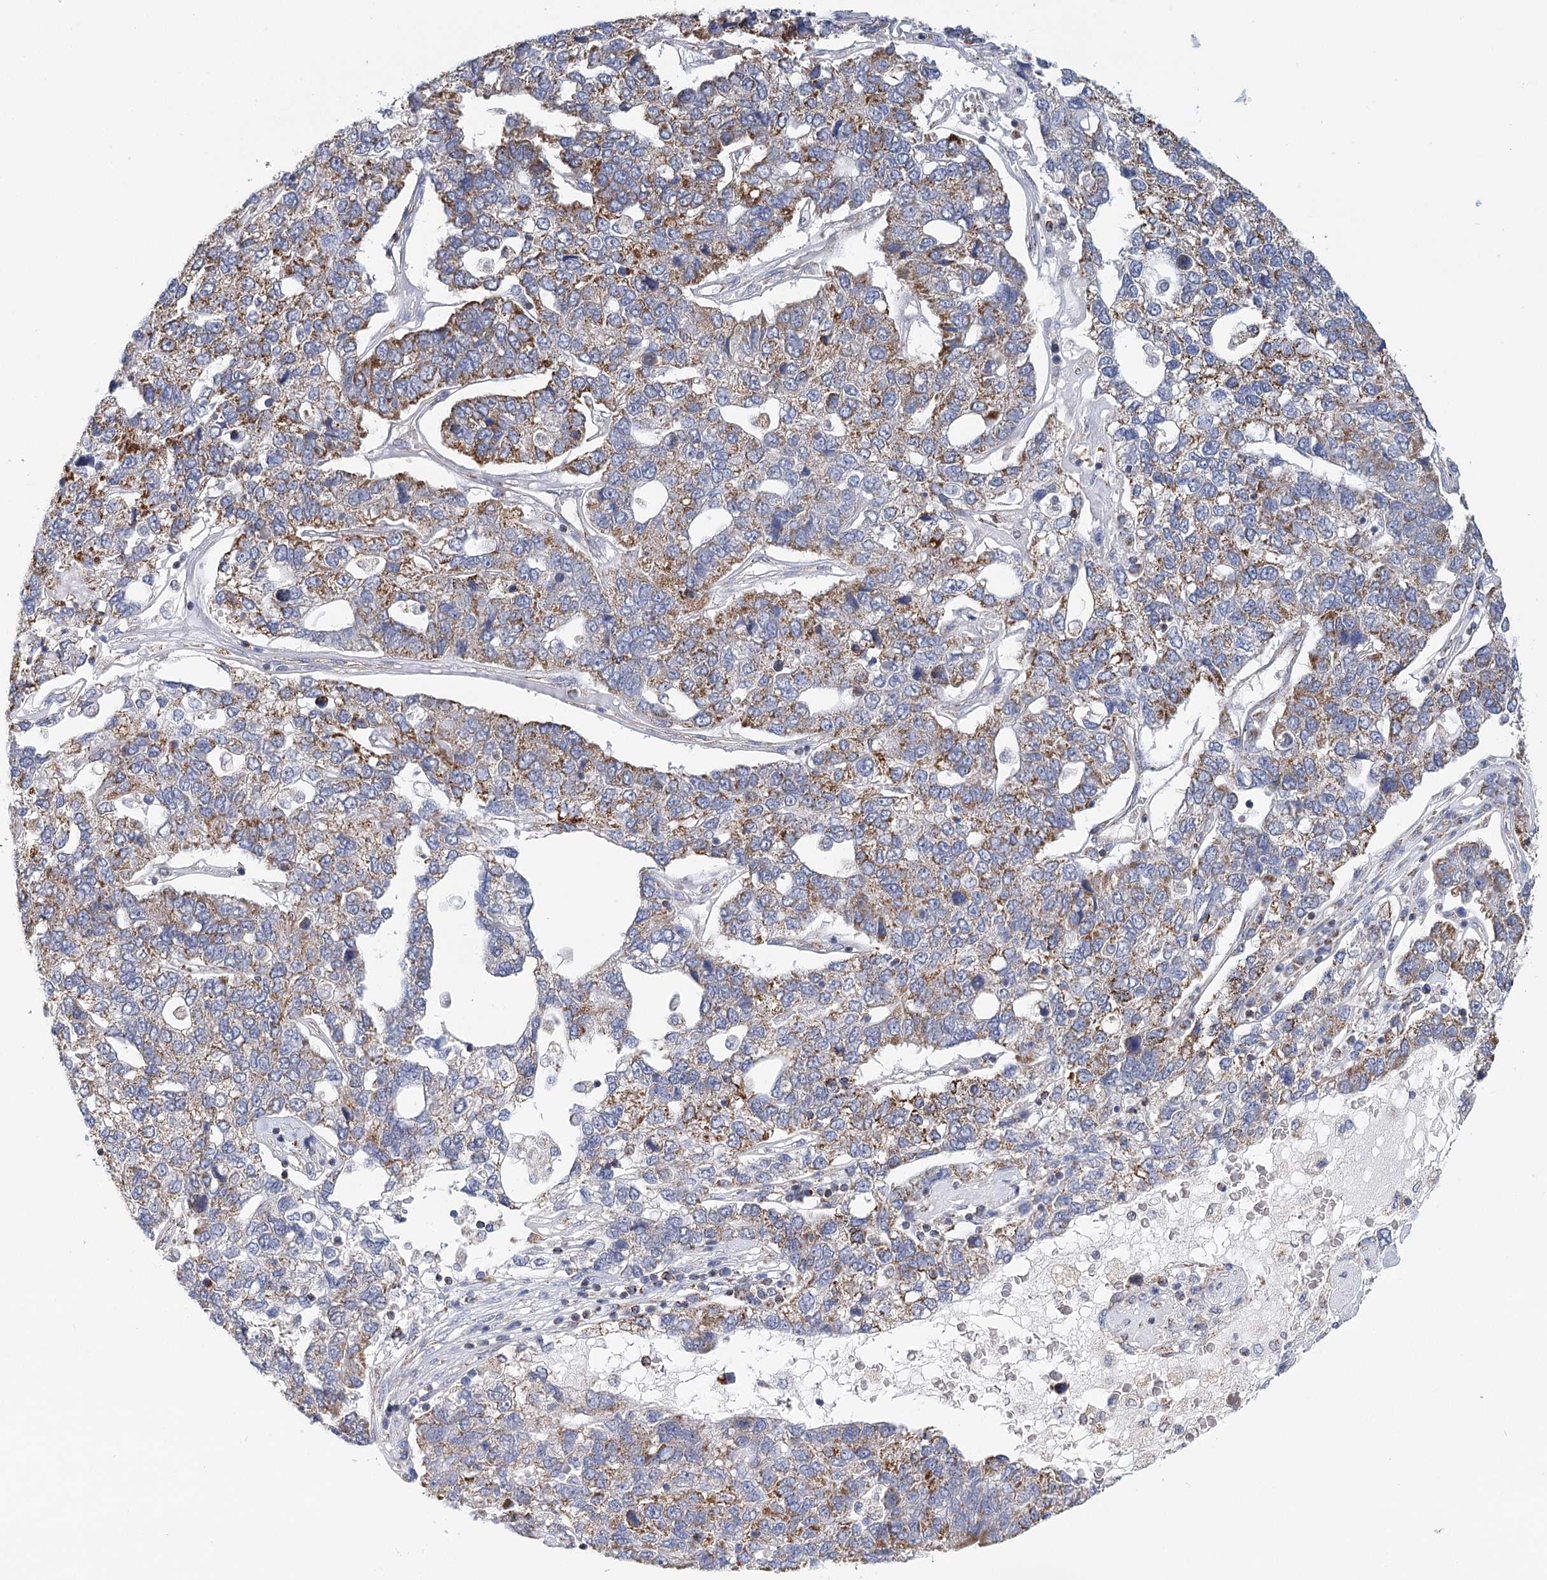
{"staining": {"intensity": "moderate", "quantity": "25%-75%", "location": "cytoplasmic/membranous"}, "tissue": "pancreatic cancer", "cell_type": "Tumor cells", "image_type": "cancer", "snomed": [{"axis": "morphology", "description": "Adenocarcinoma, NOS"}, {"axis": "topography", "description": "Pancreas"}], "caption": "Pancreatic adenocarcinoma was stained to show a protein in brown. There is medium levels of moderate cytoplasmic/membranous expression in about 25%-75% of tumor cells.", "gene": "LSS", "patient": {"sex": "female", "age": 61}}